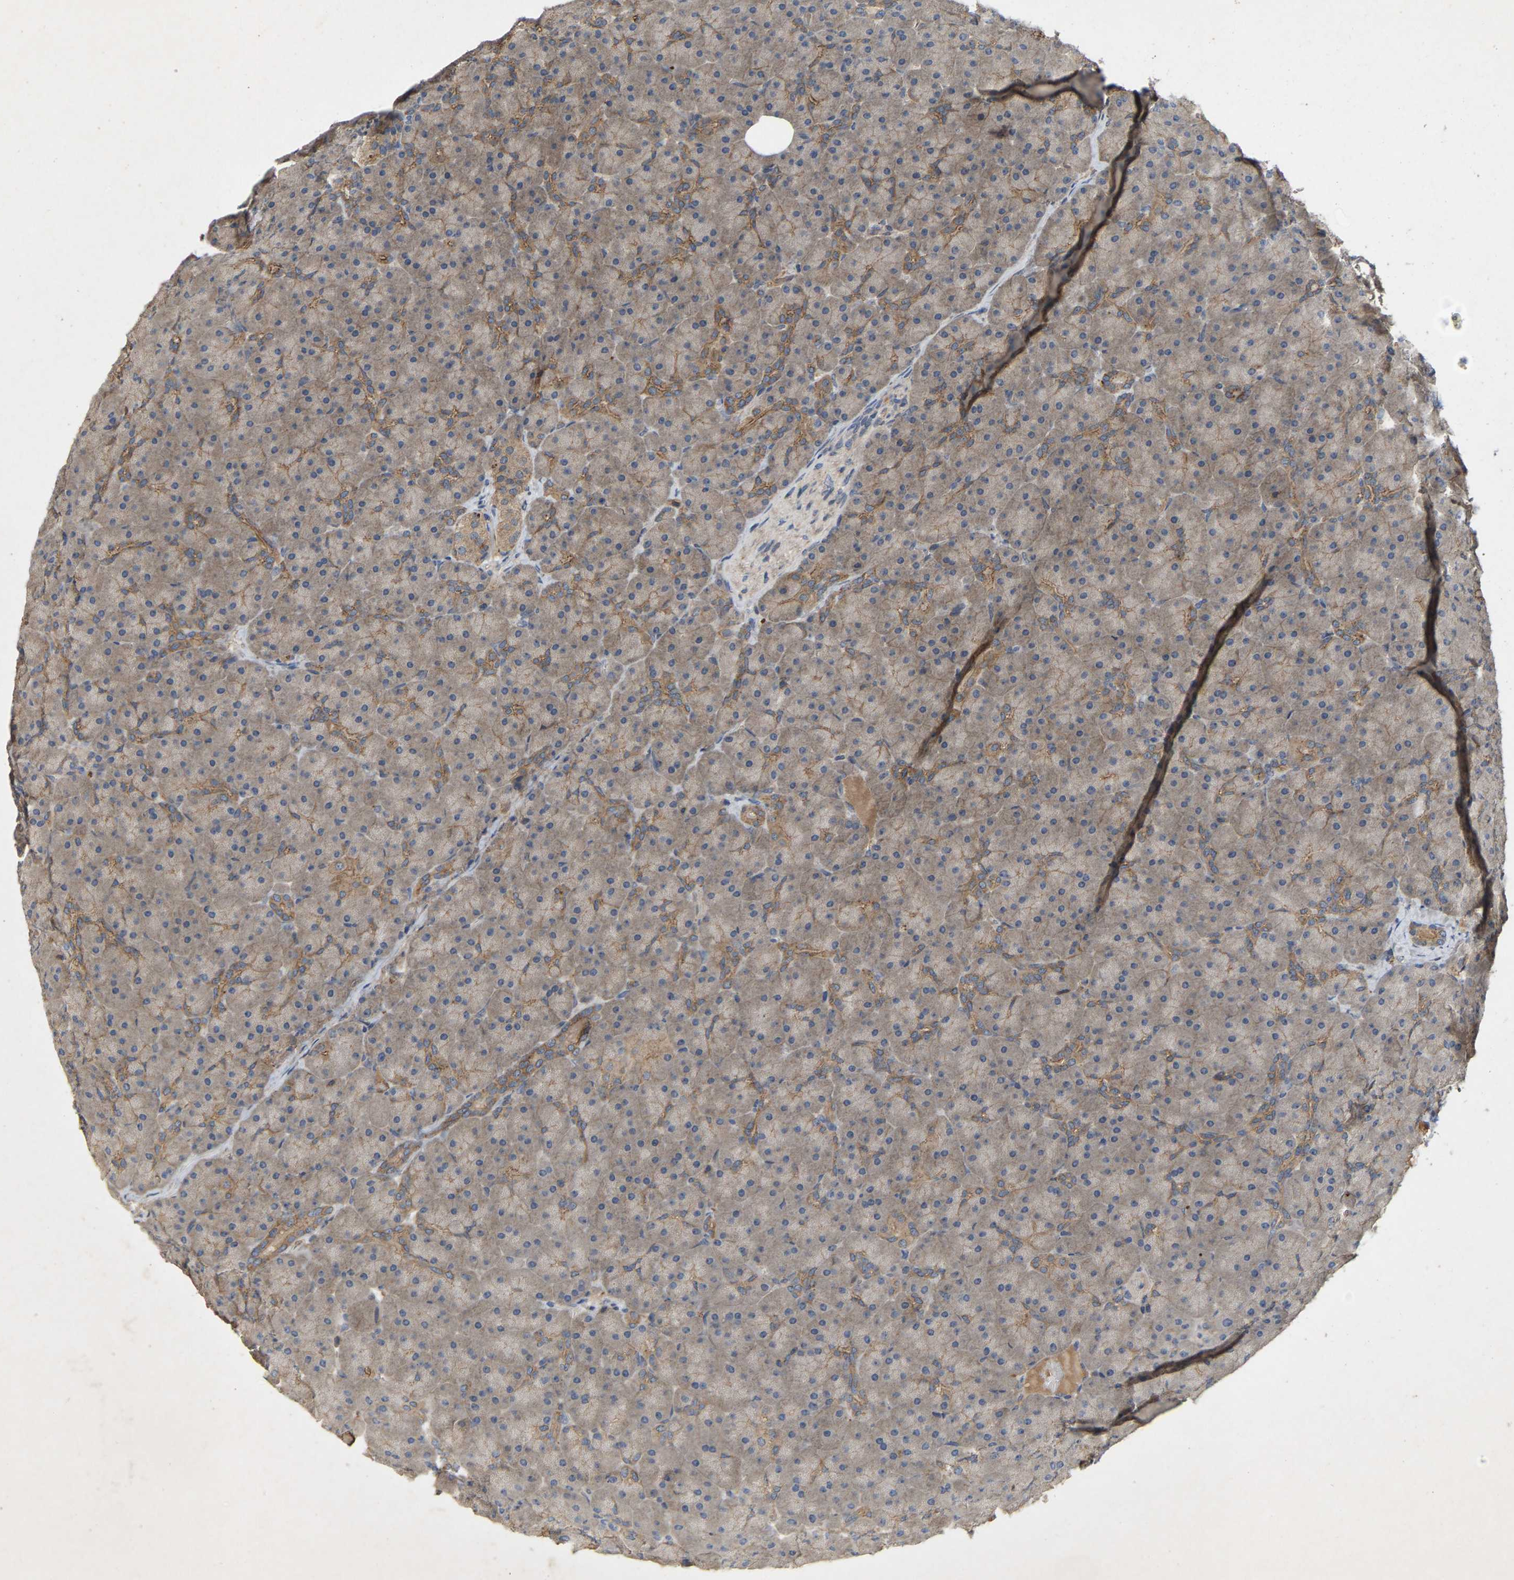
{"staining": {"intensity": "weak", "quantity": "25%-75%", "location": "cytoplasmic/membranous"}, "tissue": "pancreas", "cell_type": "Exocrine glandular cells", "image_type": "normal", "snomed": [{"axis": "morphology", "description": "Normal tissue, NOS"}, {"axis": "topography", "description": "Pancreas"}], "caption": "High-magnification brightfield microscopy of normal pancreas stained with DAB (3,3'-diaminobenzidine) (brown) and counterstained with hematoxylin (blue). exocrine glandular cells exhibit weak cytoplasmic/membranous staining is present in about25%-75% of cells.", "gene": "LPAR2", "patient": {"sex": "male", "age": 66}}